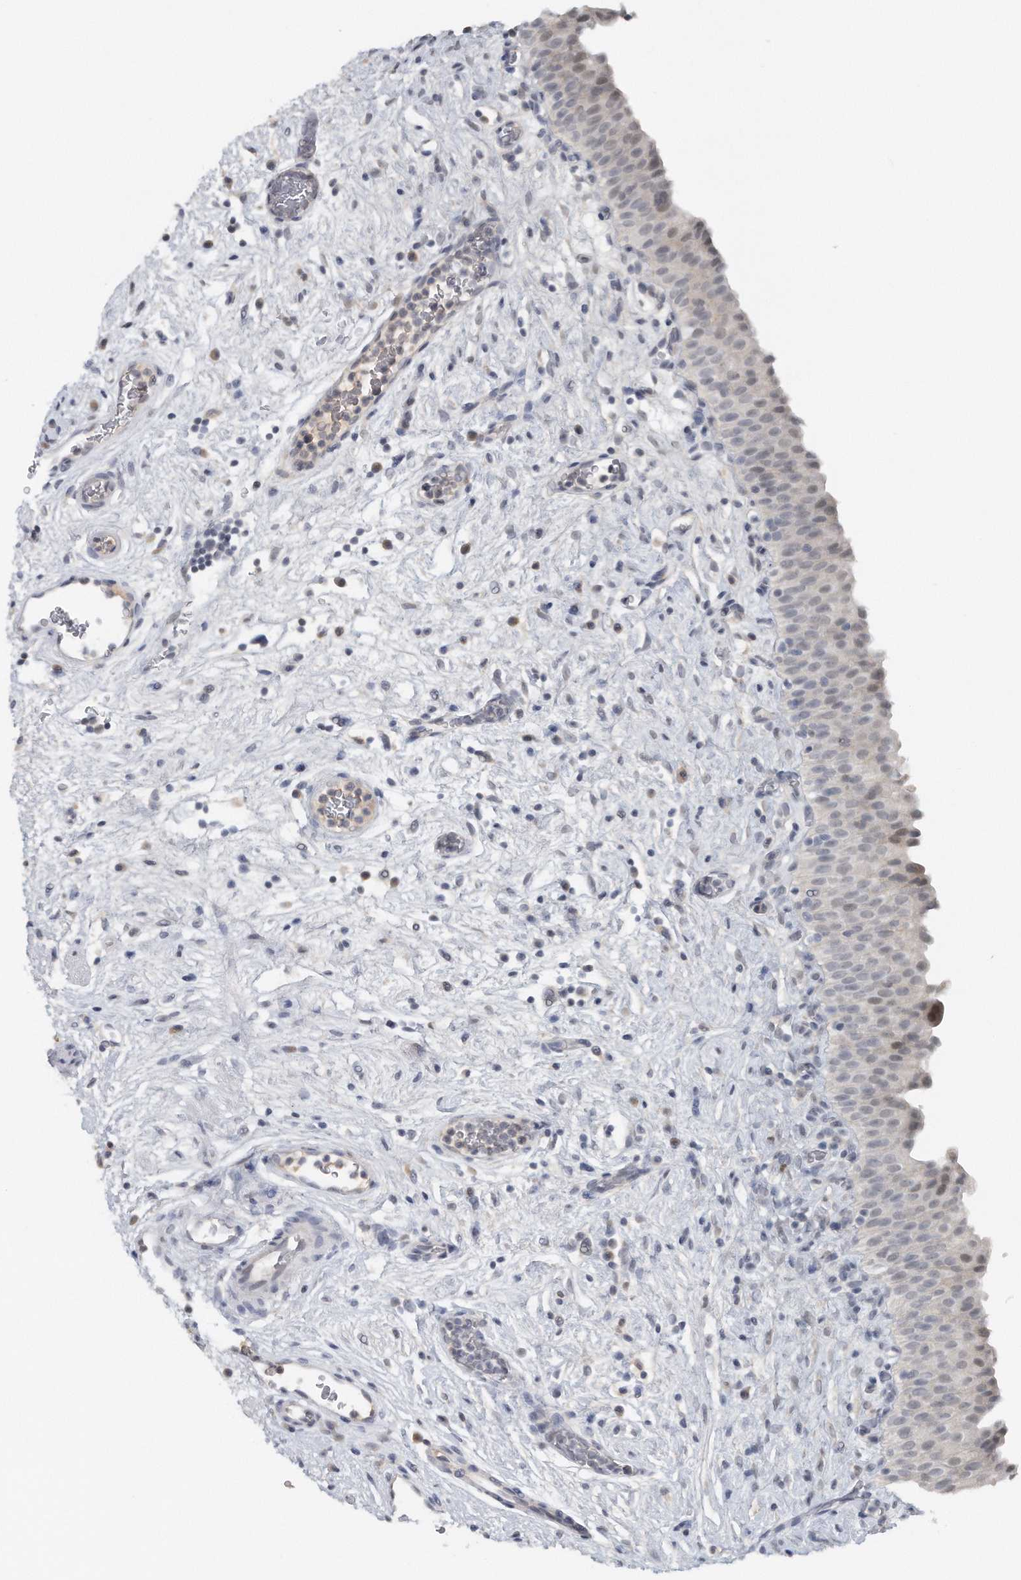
{"staining": {"intensity": "weak", "quantity": "25%-75%", "location": "nuclear"}, "tissue": "urinary bladder", "cell_type": "Urothelial cells", "image_type": "normal", "snomed": [{"axis": "morphology", "description": "Normal tissue, NOS"}, {"axis": "topography", "description": "Urinary bladder"}], "caption": "Brown immunohistochemical staining in unremarkable human urinary bladder reveals weak nuclear expression in approximately 25%-75% of urothelial cells.", "gene": "DDX43", "patient": {"sex": "male", "age": 82}}